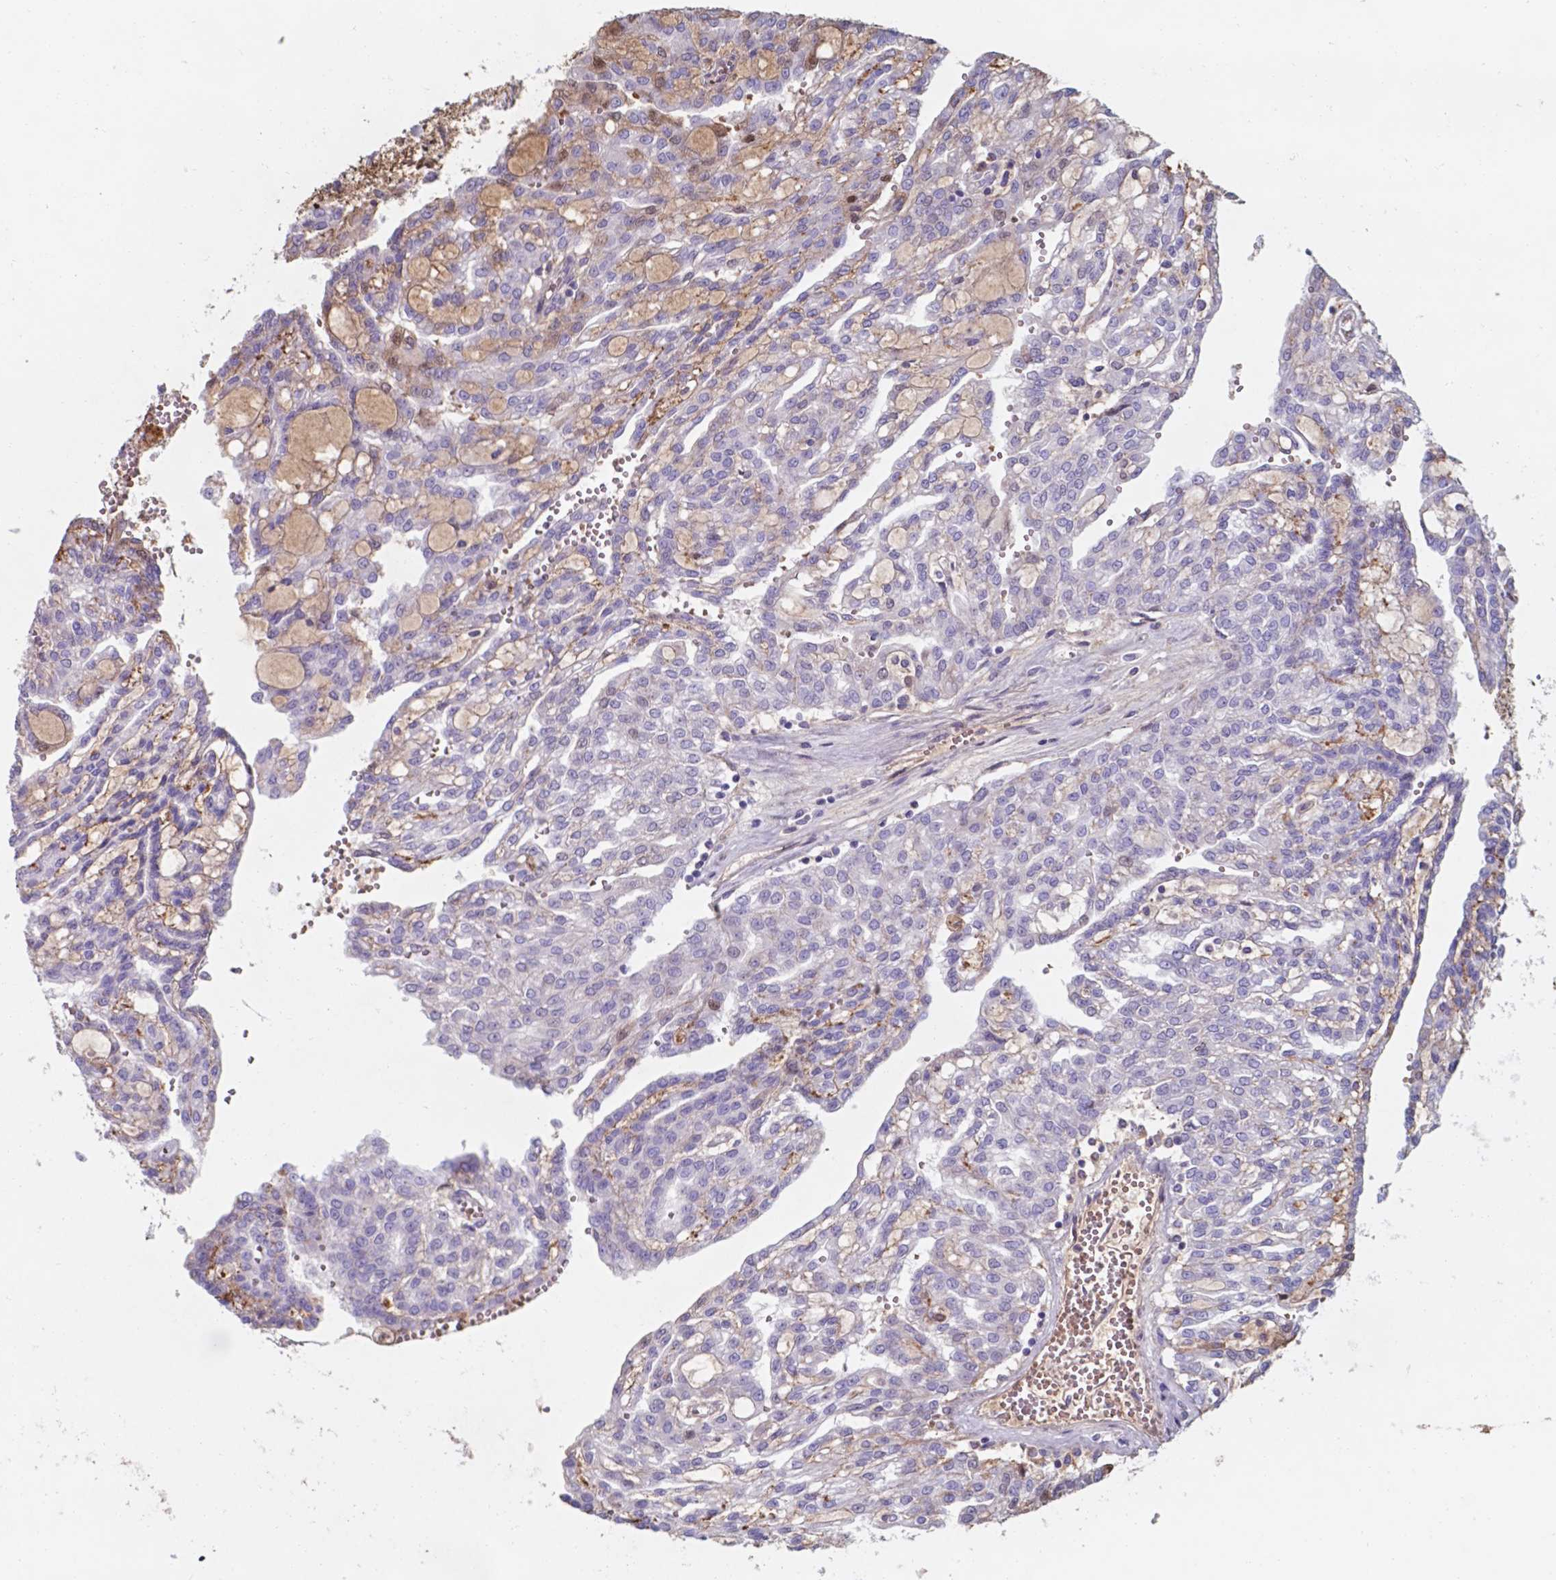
{"staining": {"intensity": "weak", "quantity": "25%-75%", "location": "cytoplasmic/membranous"}, "tissue": "renal cancer", "cell_type": "Tumor cells", "image_type": "cancer", "snomed": [{"axis": "morphology", "description": "Adenocarcinoma, NOS"}, {"axis": "topography", "description": "Kidney"}], "caption": "IHC micrograph of renal cancer (adenocarcinoma) stained for a protein (brown), which shows low levels of weak cytoplasmic/membranous expression in about 25%-75% of tumor cells.", "gene": "SERPINA1", "patient": {"sex": "male", "age": 63}}